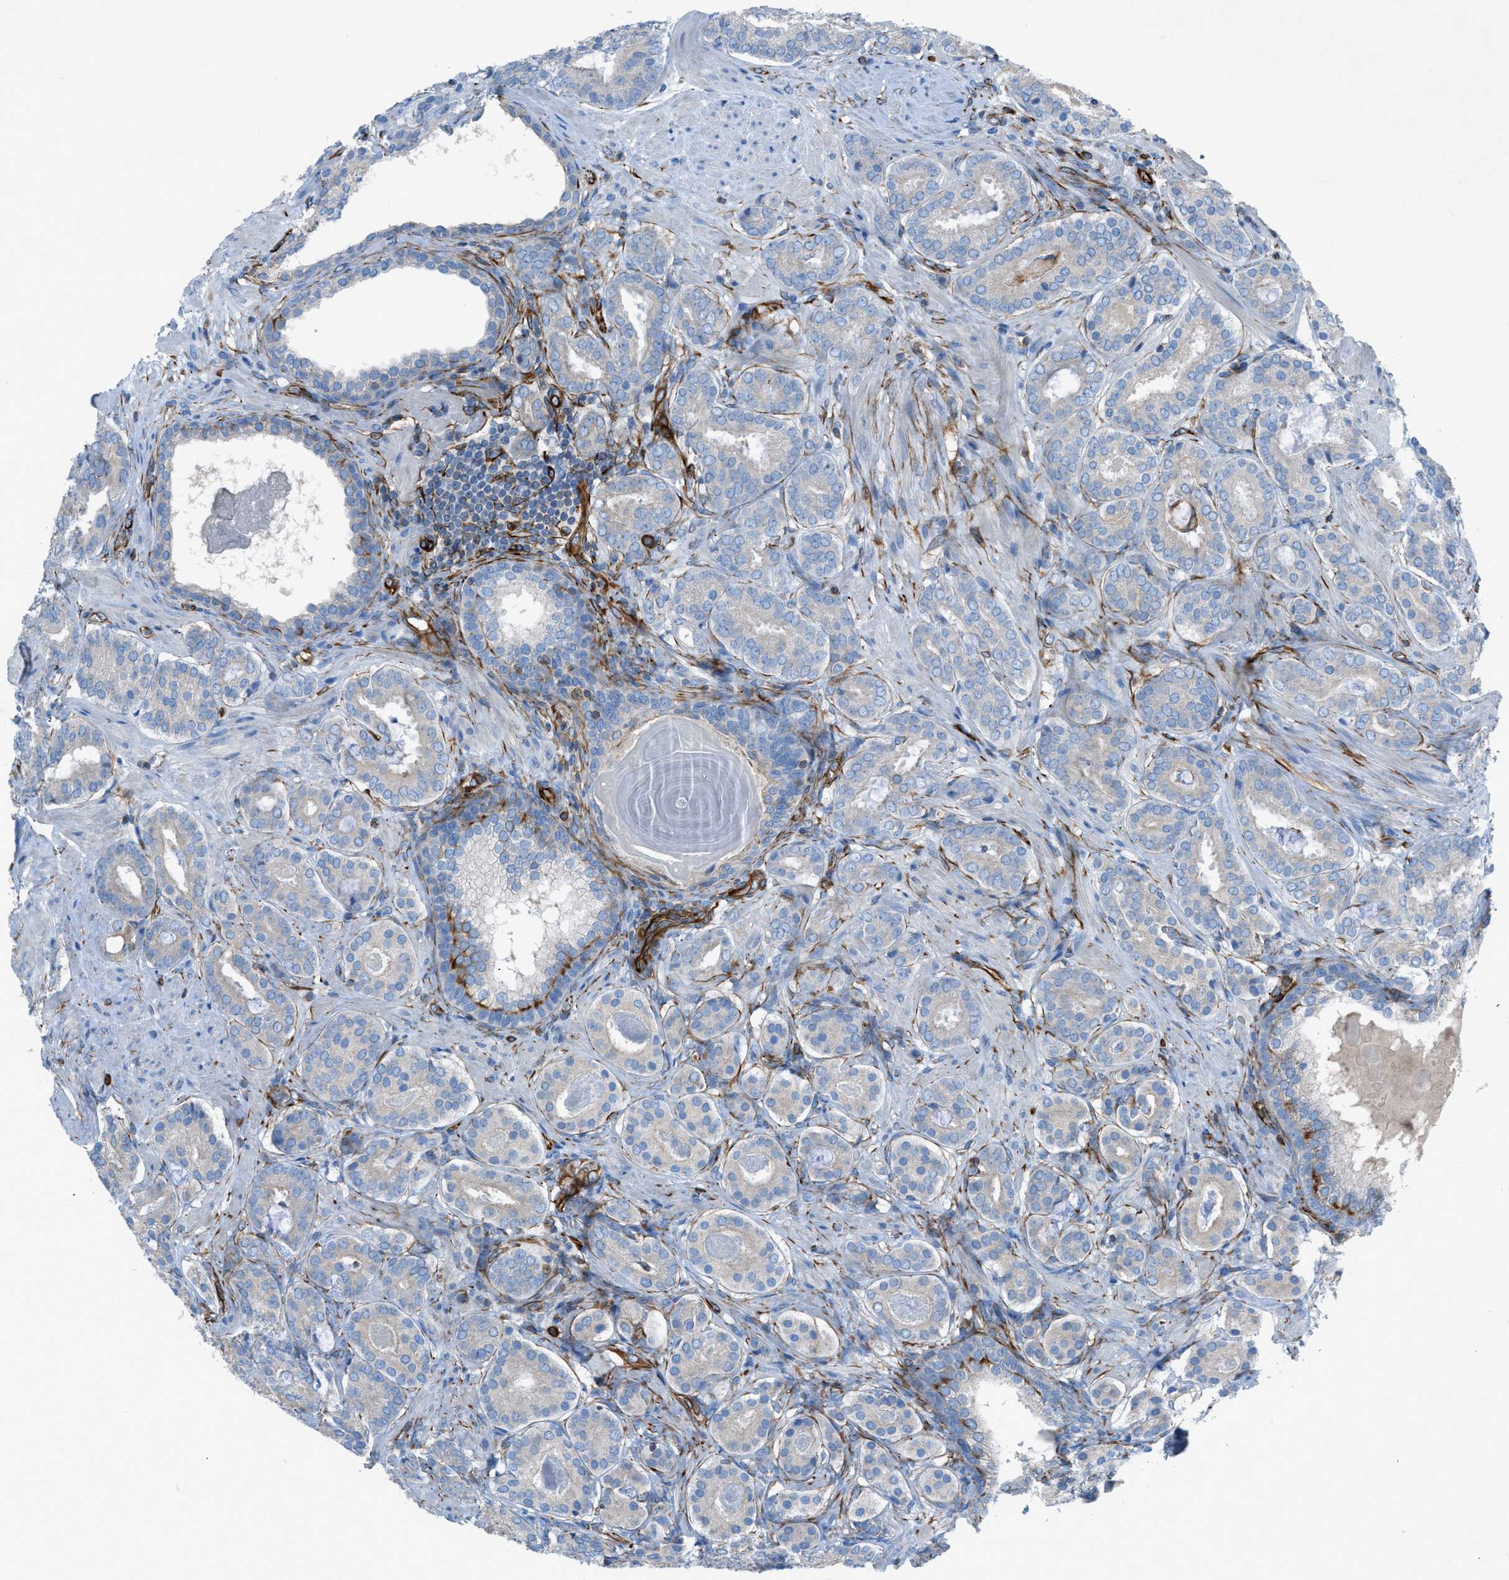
{"staining": {"intensity": "negative", "quantity": "none", "location": "none"}, "tissue": "prostate cancer", "cell_type": "Tumor cells", "image_type": "cancer", "snomed": [{"axis": "morphology", "description": "Adenocarcinoma, Low grade"}, {"axis": "topography", "description": "Prostate"}], "caption": "Low-grade adenocarcinoma (prostate) was stained to show a protein in brown. There is no significant staining in tumor cells.", "gene": "CABP7", "patient": {"sex": "male", "age": 69}}